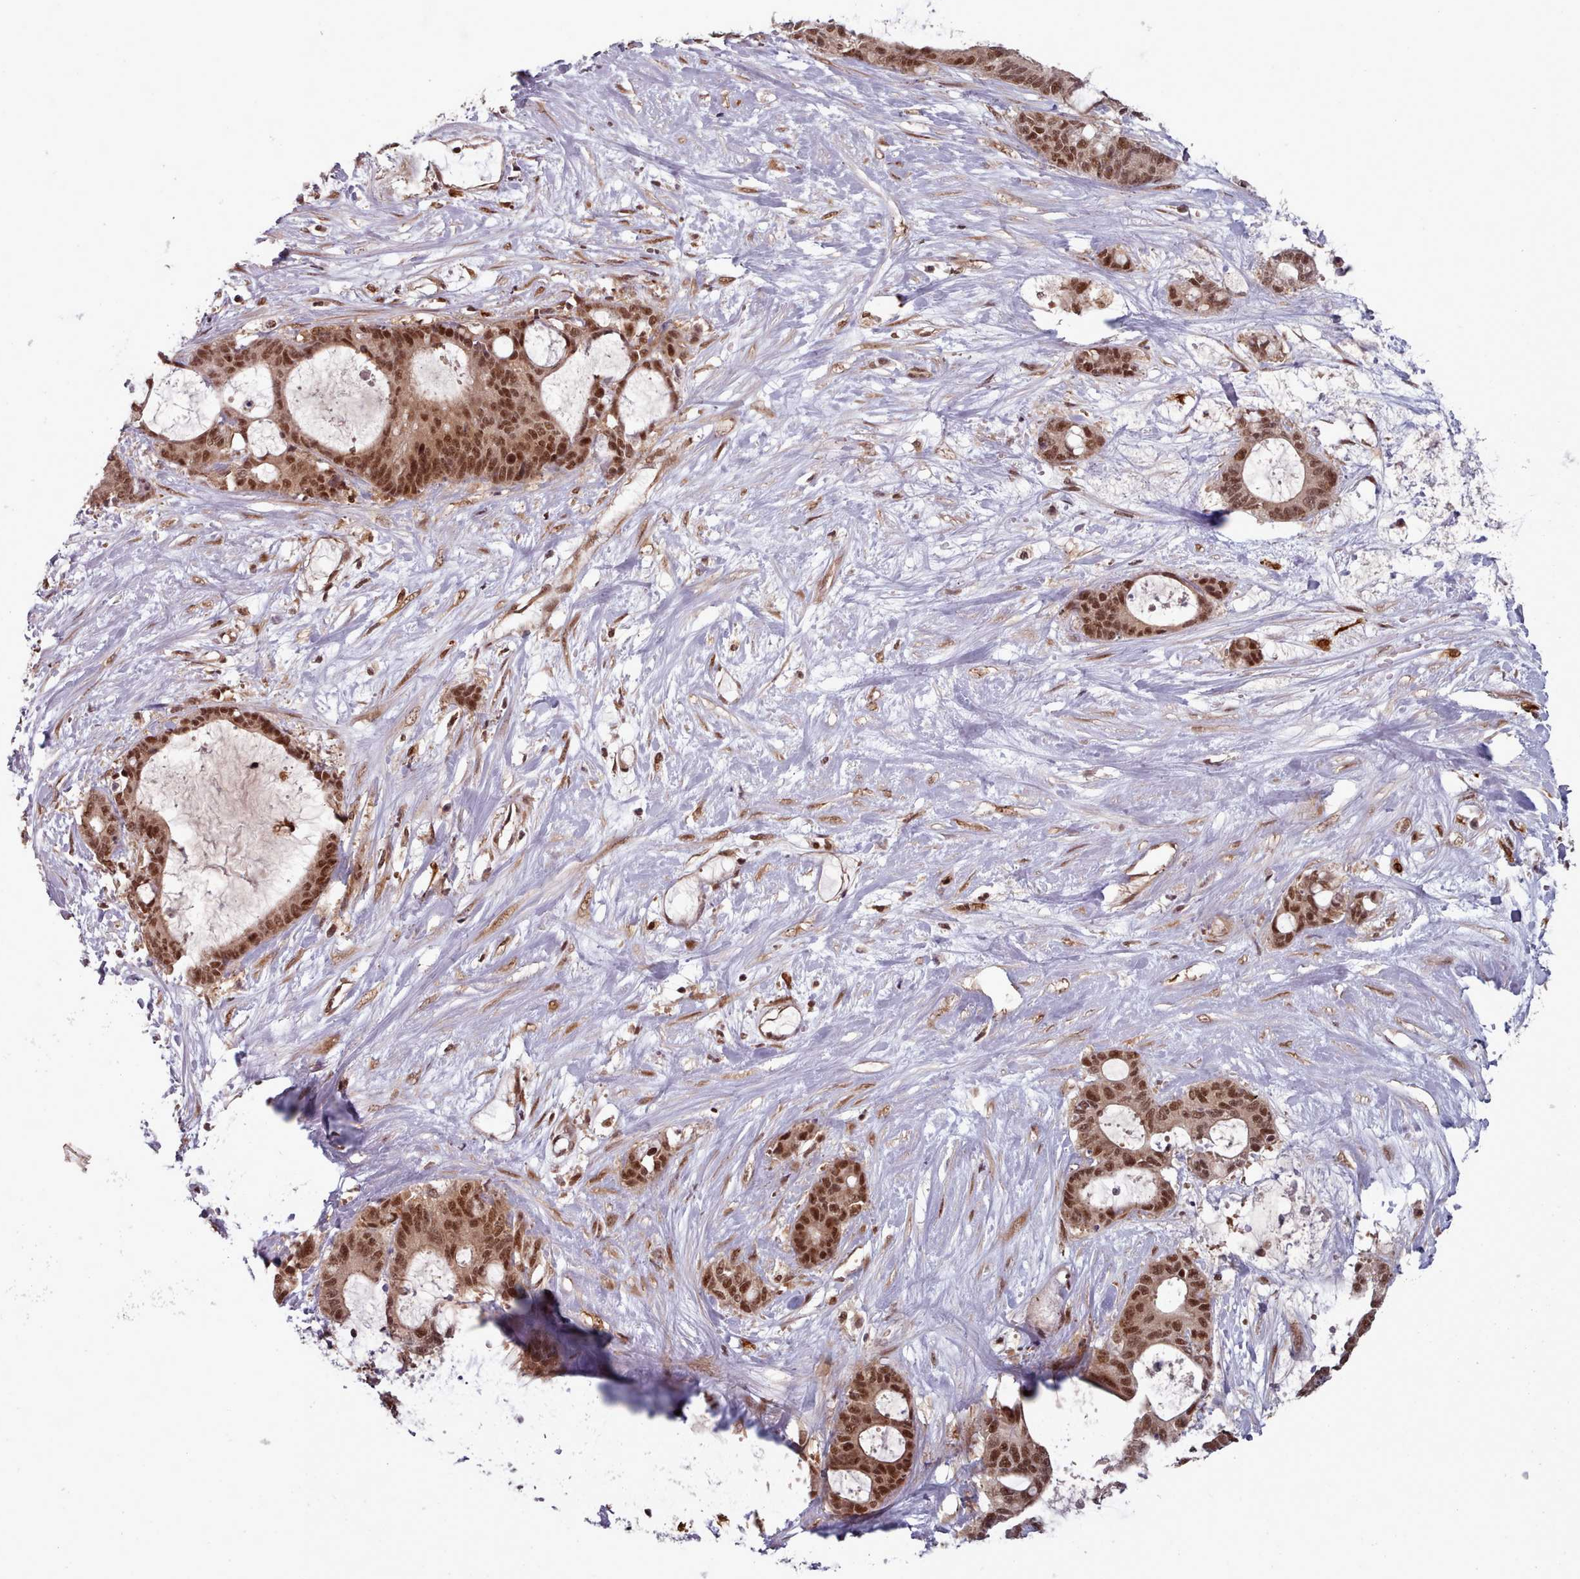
{"staining": {"intensity": "moderate", "quantity": ">75%", "location": "cytoplasmic/membranous,nuclear"}, "tissue": "liver cancer", "cell_type": "Tumor cells", "image_type": "cancer", "snomed": [{"axis": "morphology", "description": "Normal tissue, NOS"}, {"axis": "morphology", "description": "Cholangiocarcinoma"}, {"axis": "topography", "description": "Liver"}, {"axis": "topography", "description": "Peripheral nerve tissue"}], "caption": "Tumor cells display medium levels of moderate cytoplasmic/membranous and nuclear expression in about >75% of cells in human liver cancer.", "gene": "DHX8", "patient": {"sex": "female", "age": 73}}